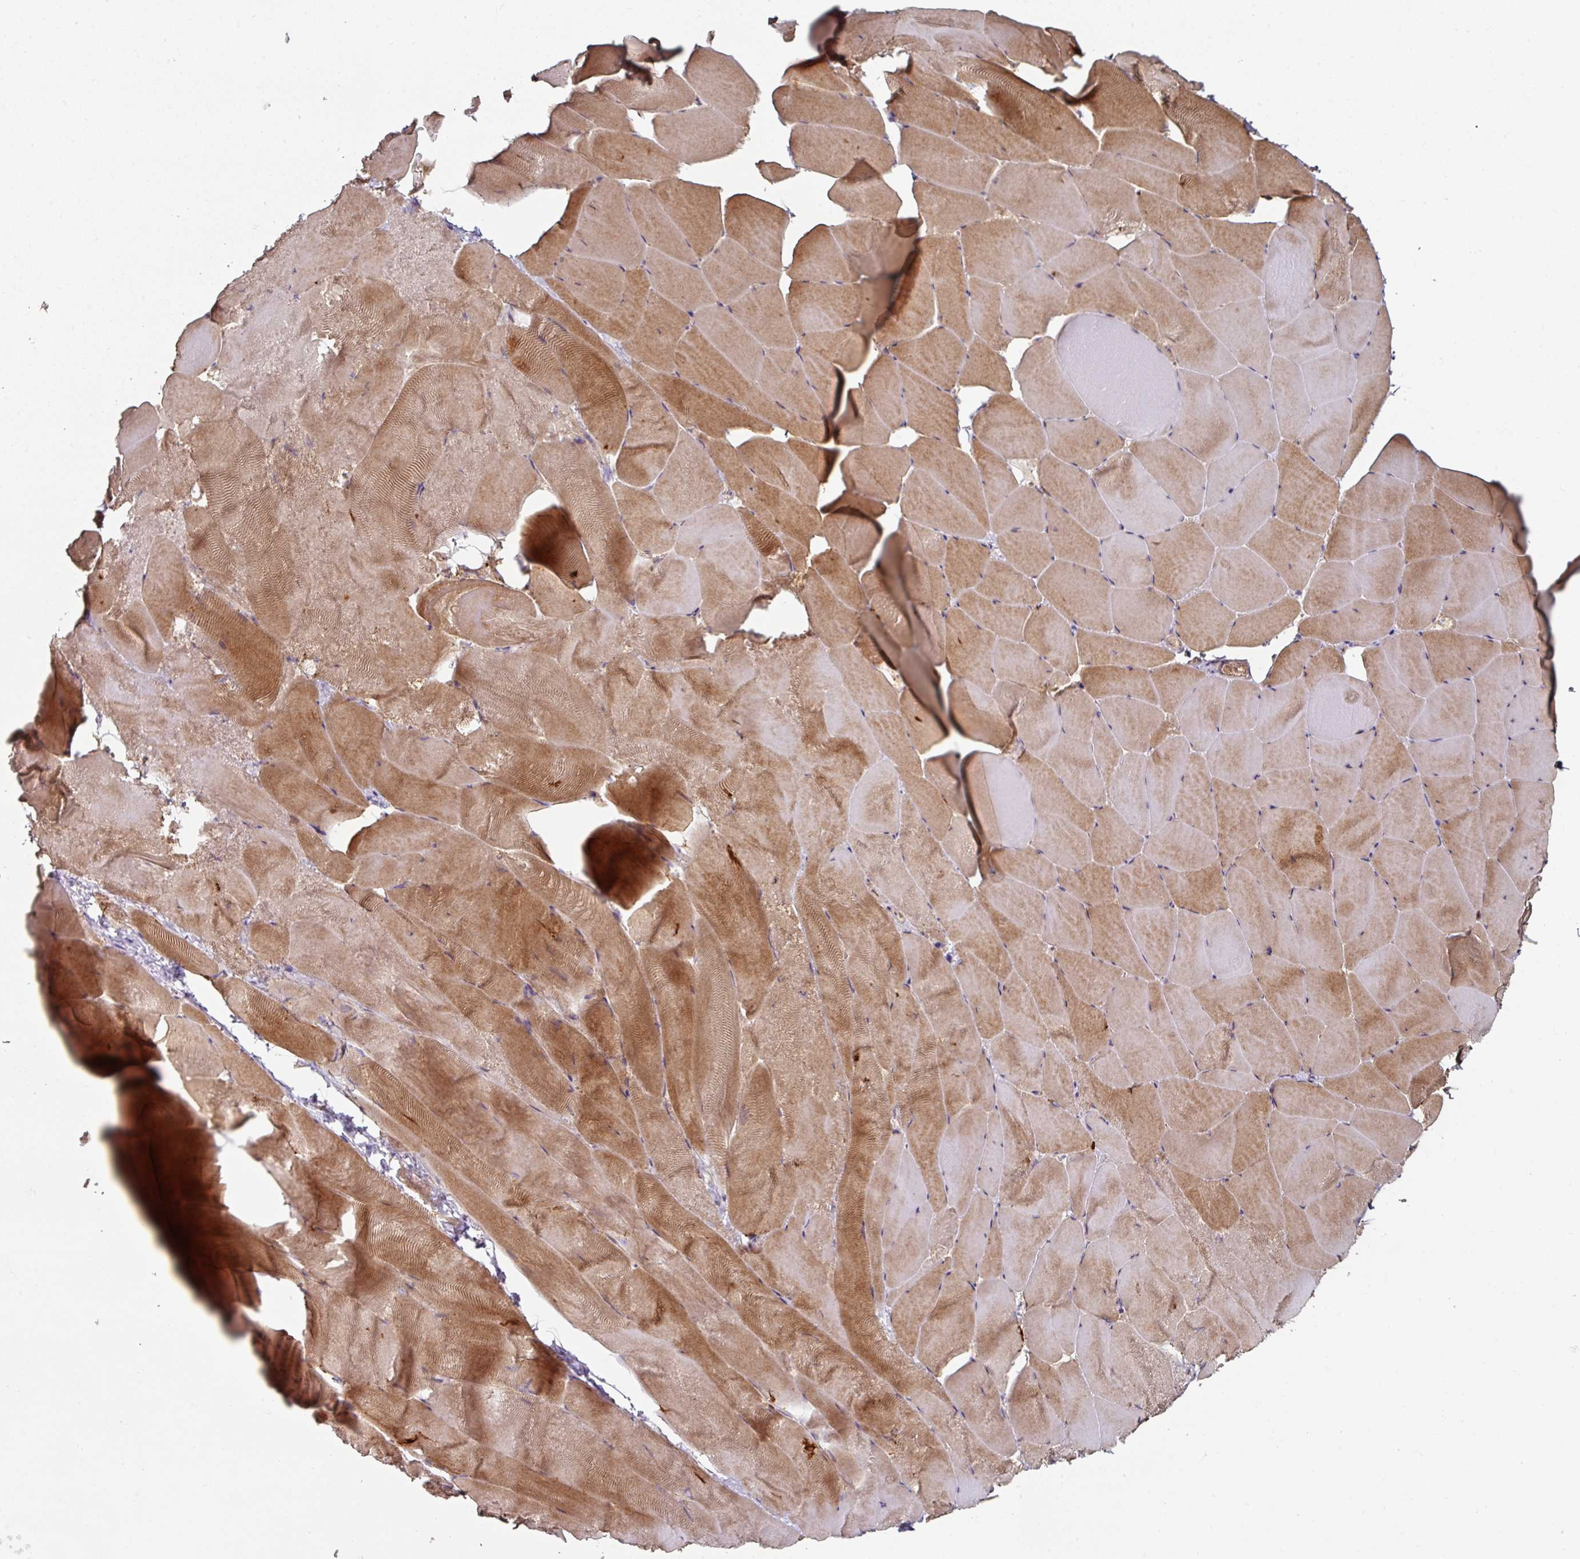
{"staining": {"intensity": "moderate", "quantity": ">75%", "location": "cytoplasmic/membranous"}, "tissue": "skeletal muscle", "cell_type": "Myocytes", "image_type": "normal", "snomed": [{"axis": "morphology", "description": "Normal tissue, NOS"}, {"axis": "topography", "description": "Skeletal muscle"}], "caption": "A brown stain shows moderate cytoplasmic/membranous staining of a protein in myocytes of benign skeletal muscle. Immunohistochemistry stains the protein in brown and the nuclei are stained blue.", "gene": "DNAJC7", "patient": {"sex": "female", "age": 64}}